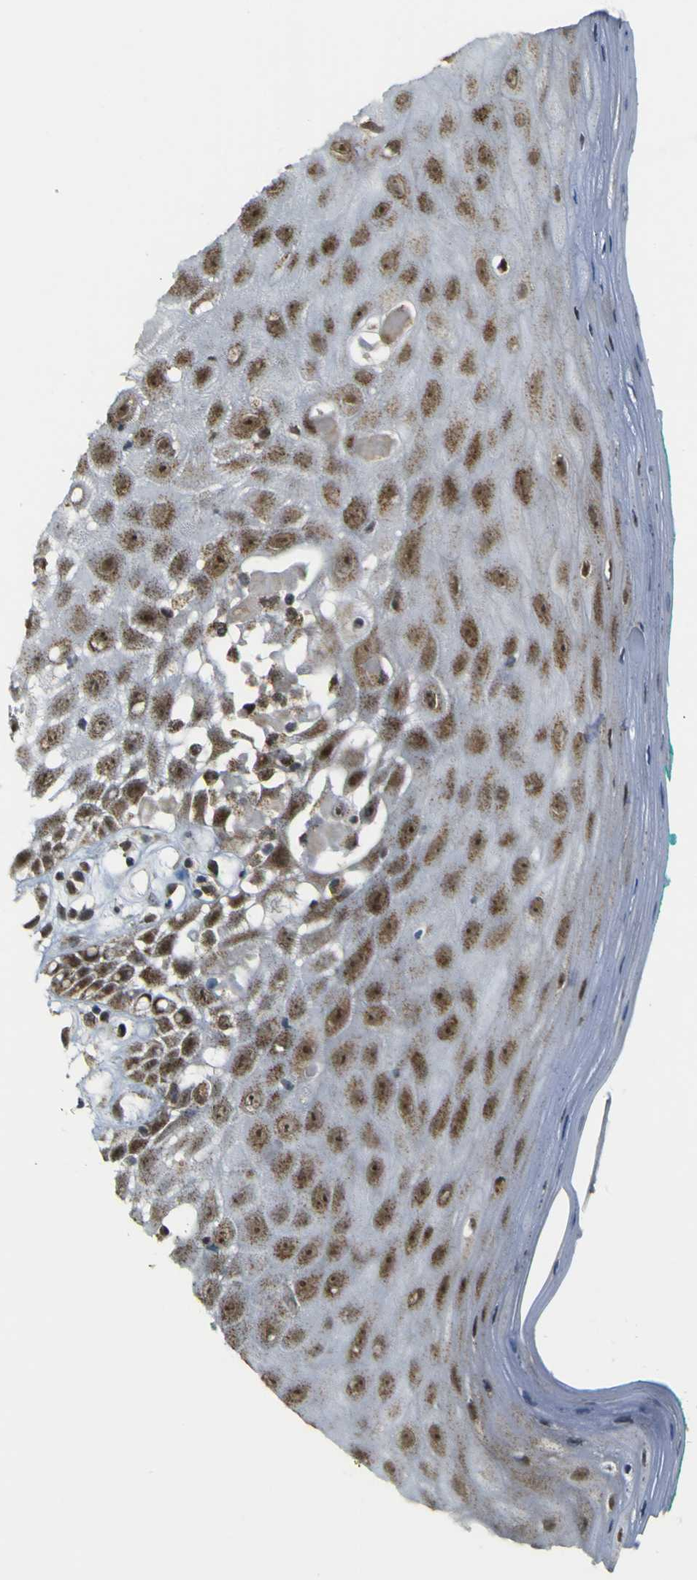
{"staining": {"intensity": "strong", "quantity": ">75%", "location": "cytoplasmic/membranous,nuclear"}, "tissue": "oral mucosa", "cell_type": "Squamous epithelial cells", "image_type": "normal", "snomed": [{"axis": "morphology", "description": "Normal tissue, NOS"}, {"axis": "morphology", "description": "Squamous cell carcinoma, NOS"}, {"axis": "topography", "description": "Skeletal muscle"}, {"axis": "topography", "description": "Oral tissue"}, {"axis": "topography", "description": "Head-Neck"}], "caption": "An immunohistochemistry (IHC) histopathology image of benign tissue is shown. Protein staining in brown labels strong cytoplasmic/membranous,nuclear positivity in oral mucosa within squamous epithelial cells.", "gene": "ACBD5", "patient": {"sex": "female", "age": 84}}